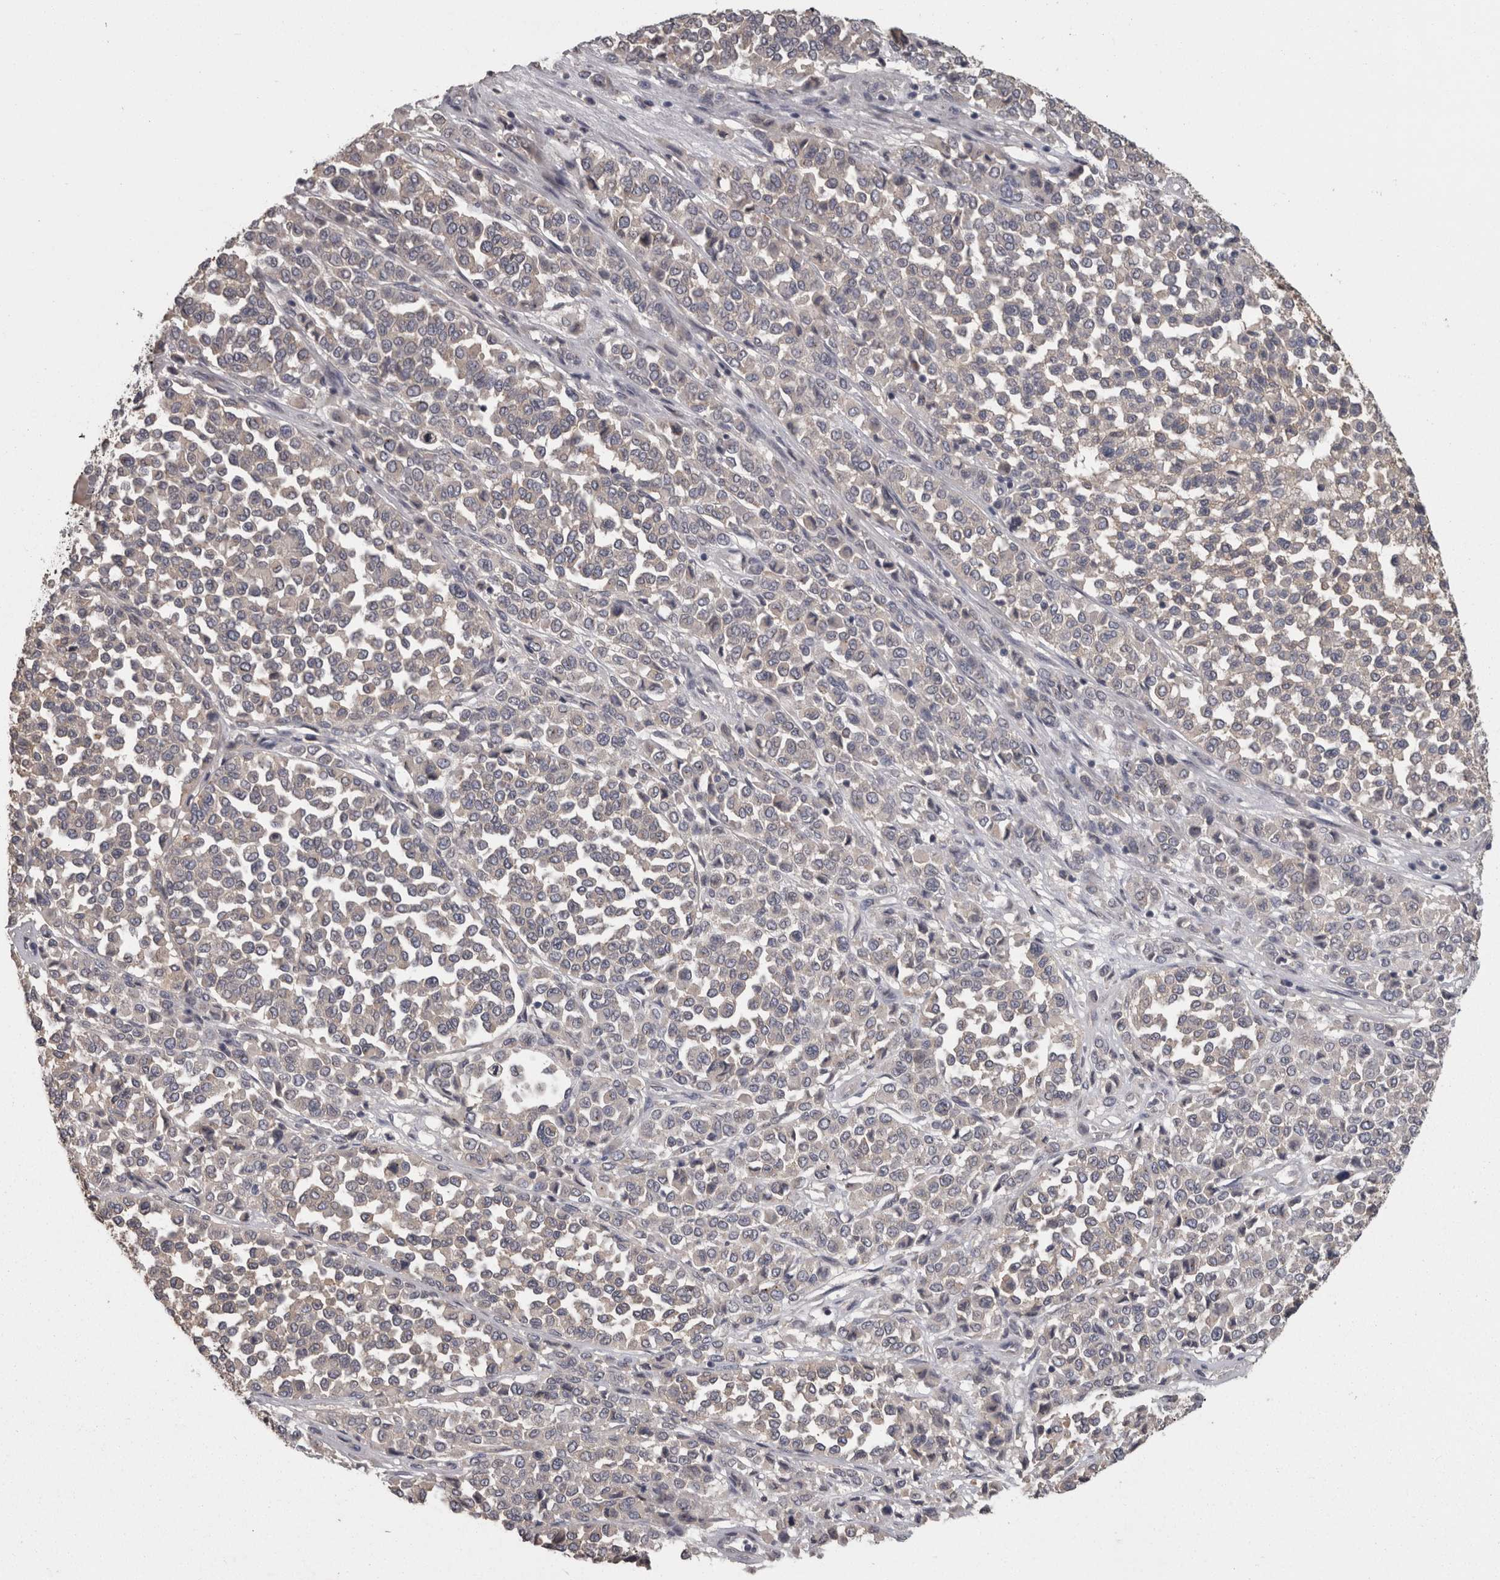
{"staining": {"intensity": "negative", "quantity": "none", "location": "none"}, "tissue": "melanoma", "cell_type": "Tumor cells", "image_type": "cancer", "snomed": [{"axis": "morphology", "description": "Malignant melanoma, Metastatic site"}, {"axis": "topography", "description": "Pancreas"}], "caption": "Micrograph shows no significant protein staining in tumor cells of malignant melanoma (metastatic site).", "gene": "PCM1", "patient": {"sex": "female", "age": 30}}